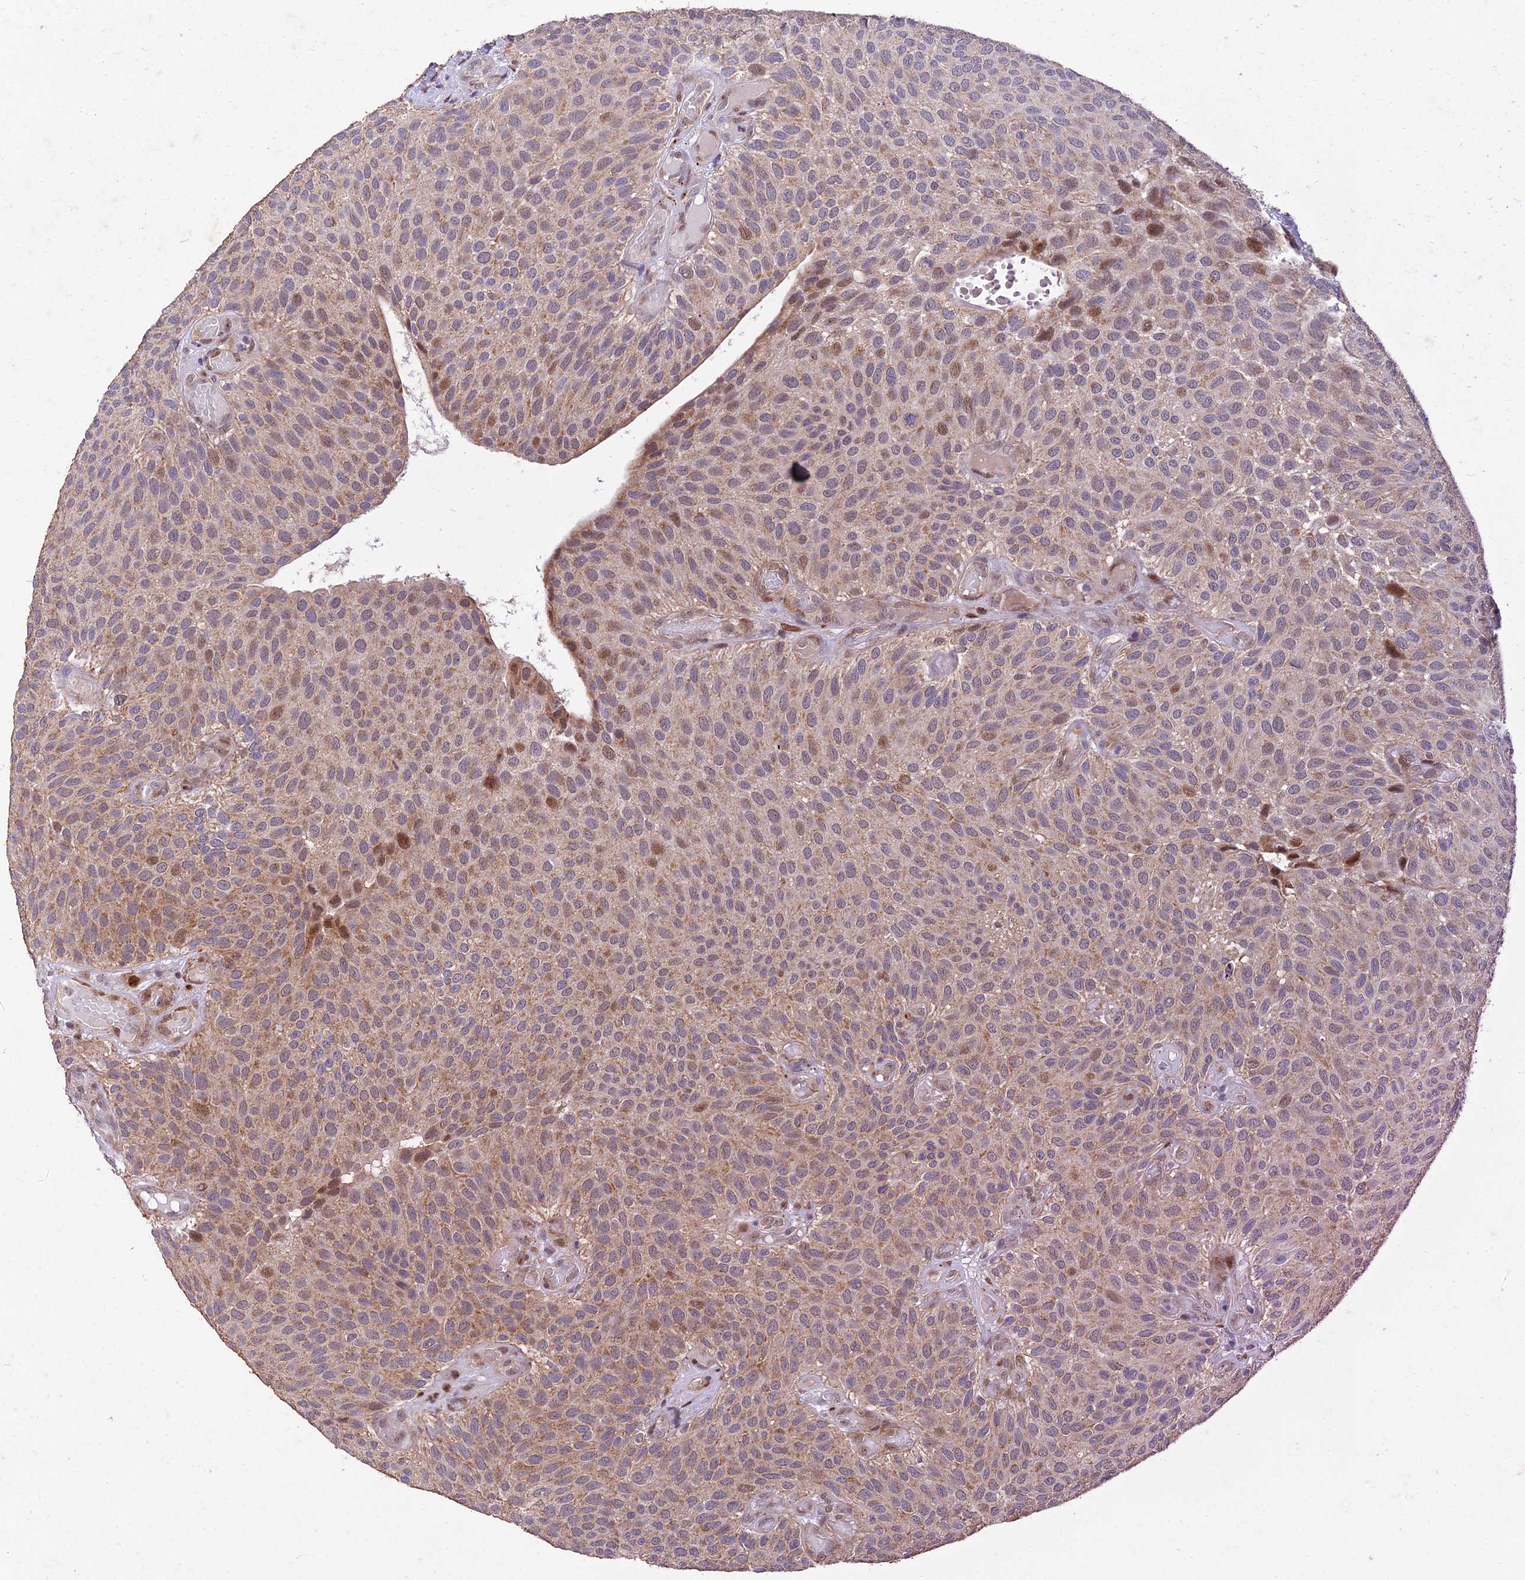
{"staining": {"intensity": "moderate", "quantity": "25%-75%", "location": "cytoplasmic/membranous,nuclear"}, "tissue": "urothelial cancer", "cell_type": "Tumor cells", "image_type": "cancer", "snomed": [{"axis": "morphology", "description": "Urothelial carcinoma, Low grade"}, {"axis": "topography", "description": "Urinary bladder"}], "caption": "Urothelial cancer stained with a brown dye reveals moderate cytoplasmic/membranous and nuclear positive staining in about 25%-75% of tumor cells.", "gene": "WDR55", "patient": {"sex": "male", "age": 89}}